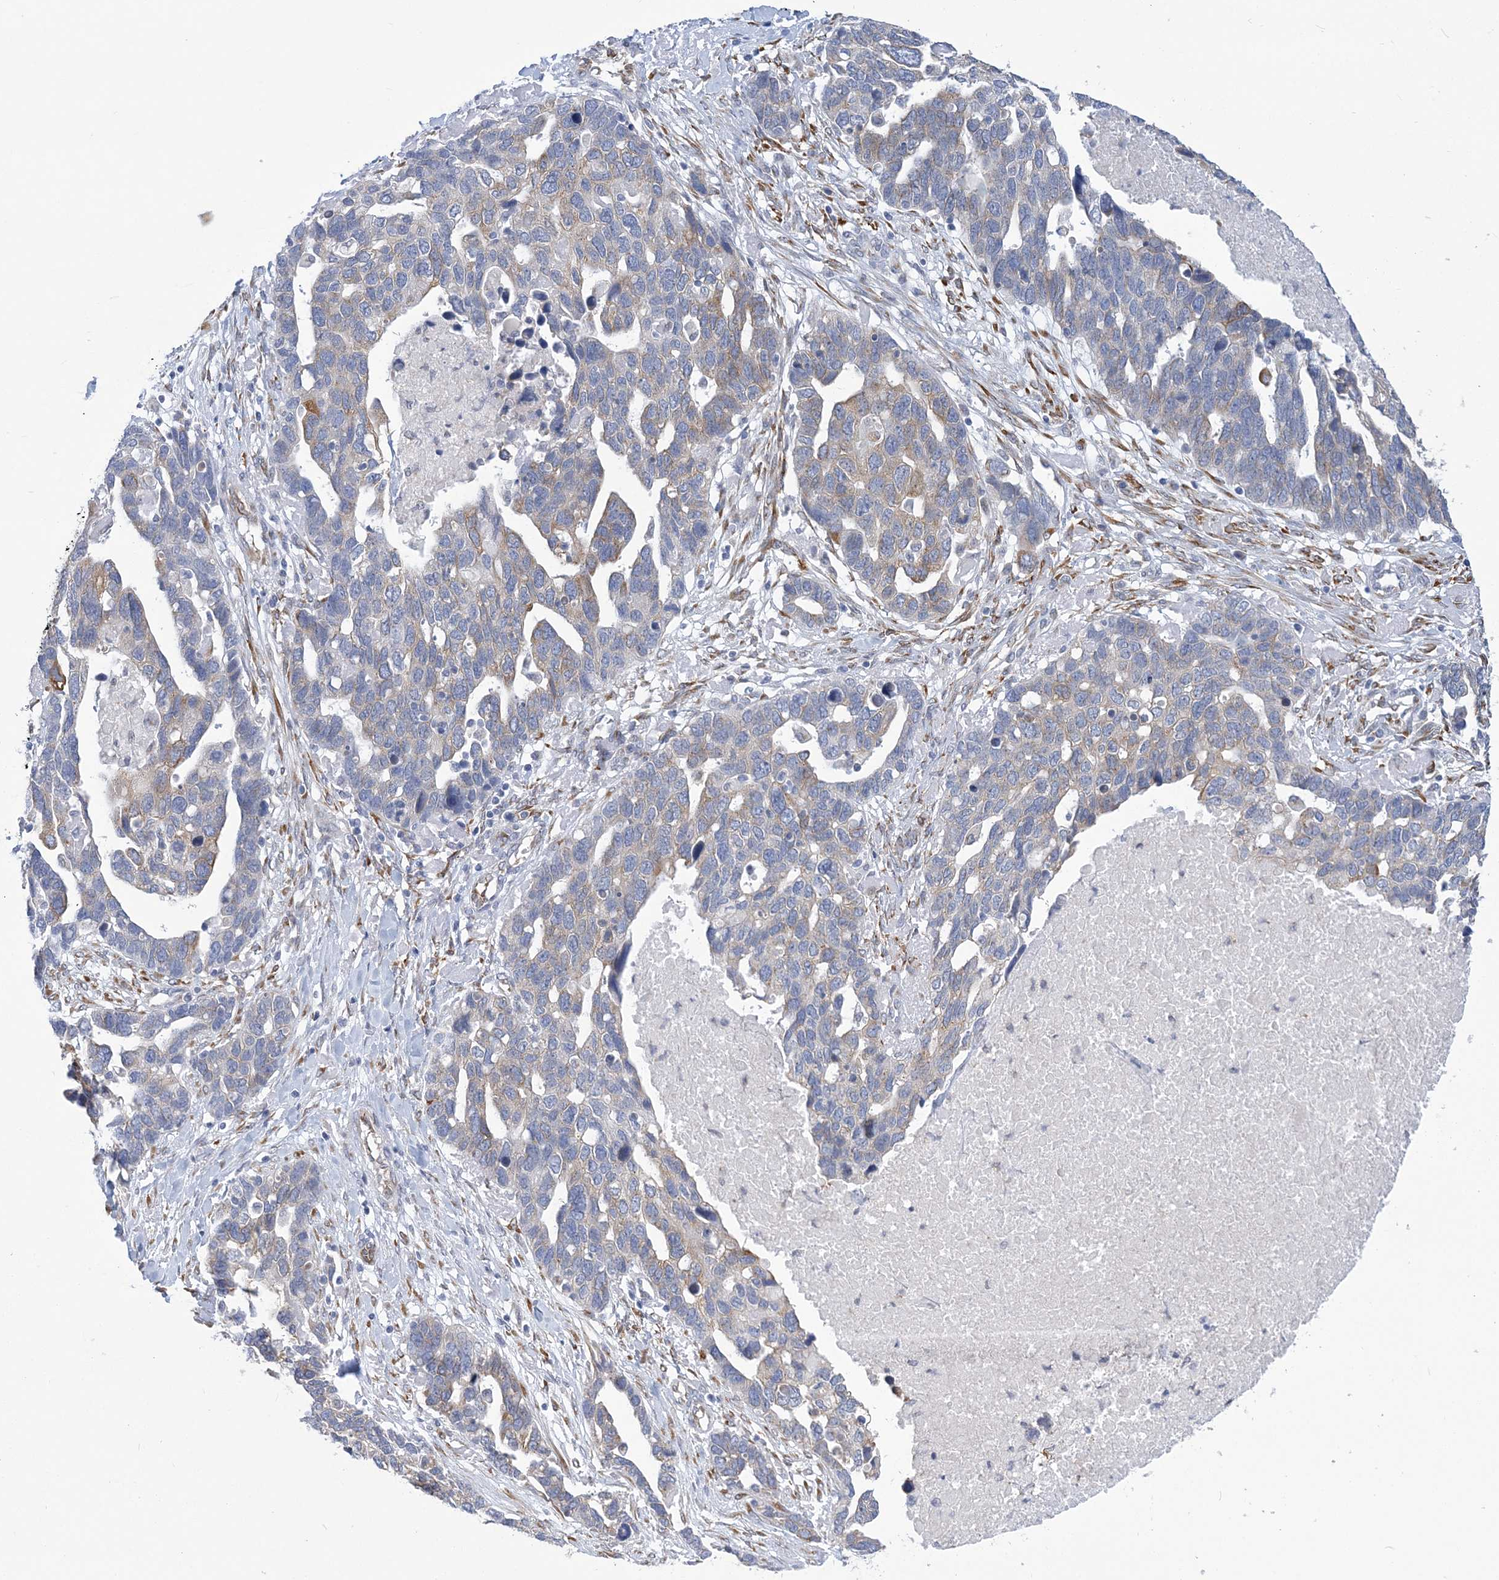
{"staining": {"intensity": "moderate", "quantity": "<25%", "location": "cytoplasmic/membranous"}, "tissue": "ovarian cancer", "cell_type": "Tumor cells", "image_type": "cancer", "snomed": [{"axis": "morphology", "description": "Cystadenocarcinoma, serous, NOS"}, {"axis": "topography", "description": "Ovary"}], "caption": "Brown immunohistochemical staining in human ovarian serous cystadenocarcinoma exhibits moderate cytoplasmic/membranous staining in about <25% of tumor cells.", "gene": "PLEKHG4B", "patient": {"sex": "female", "age": 54}}